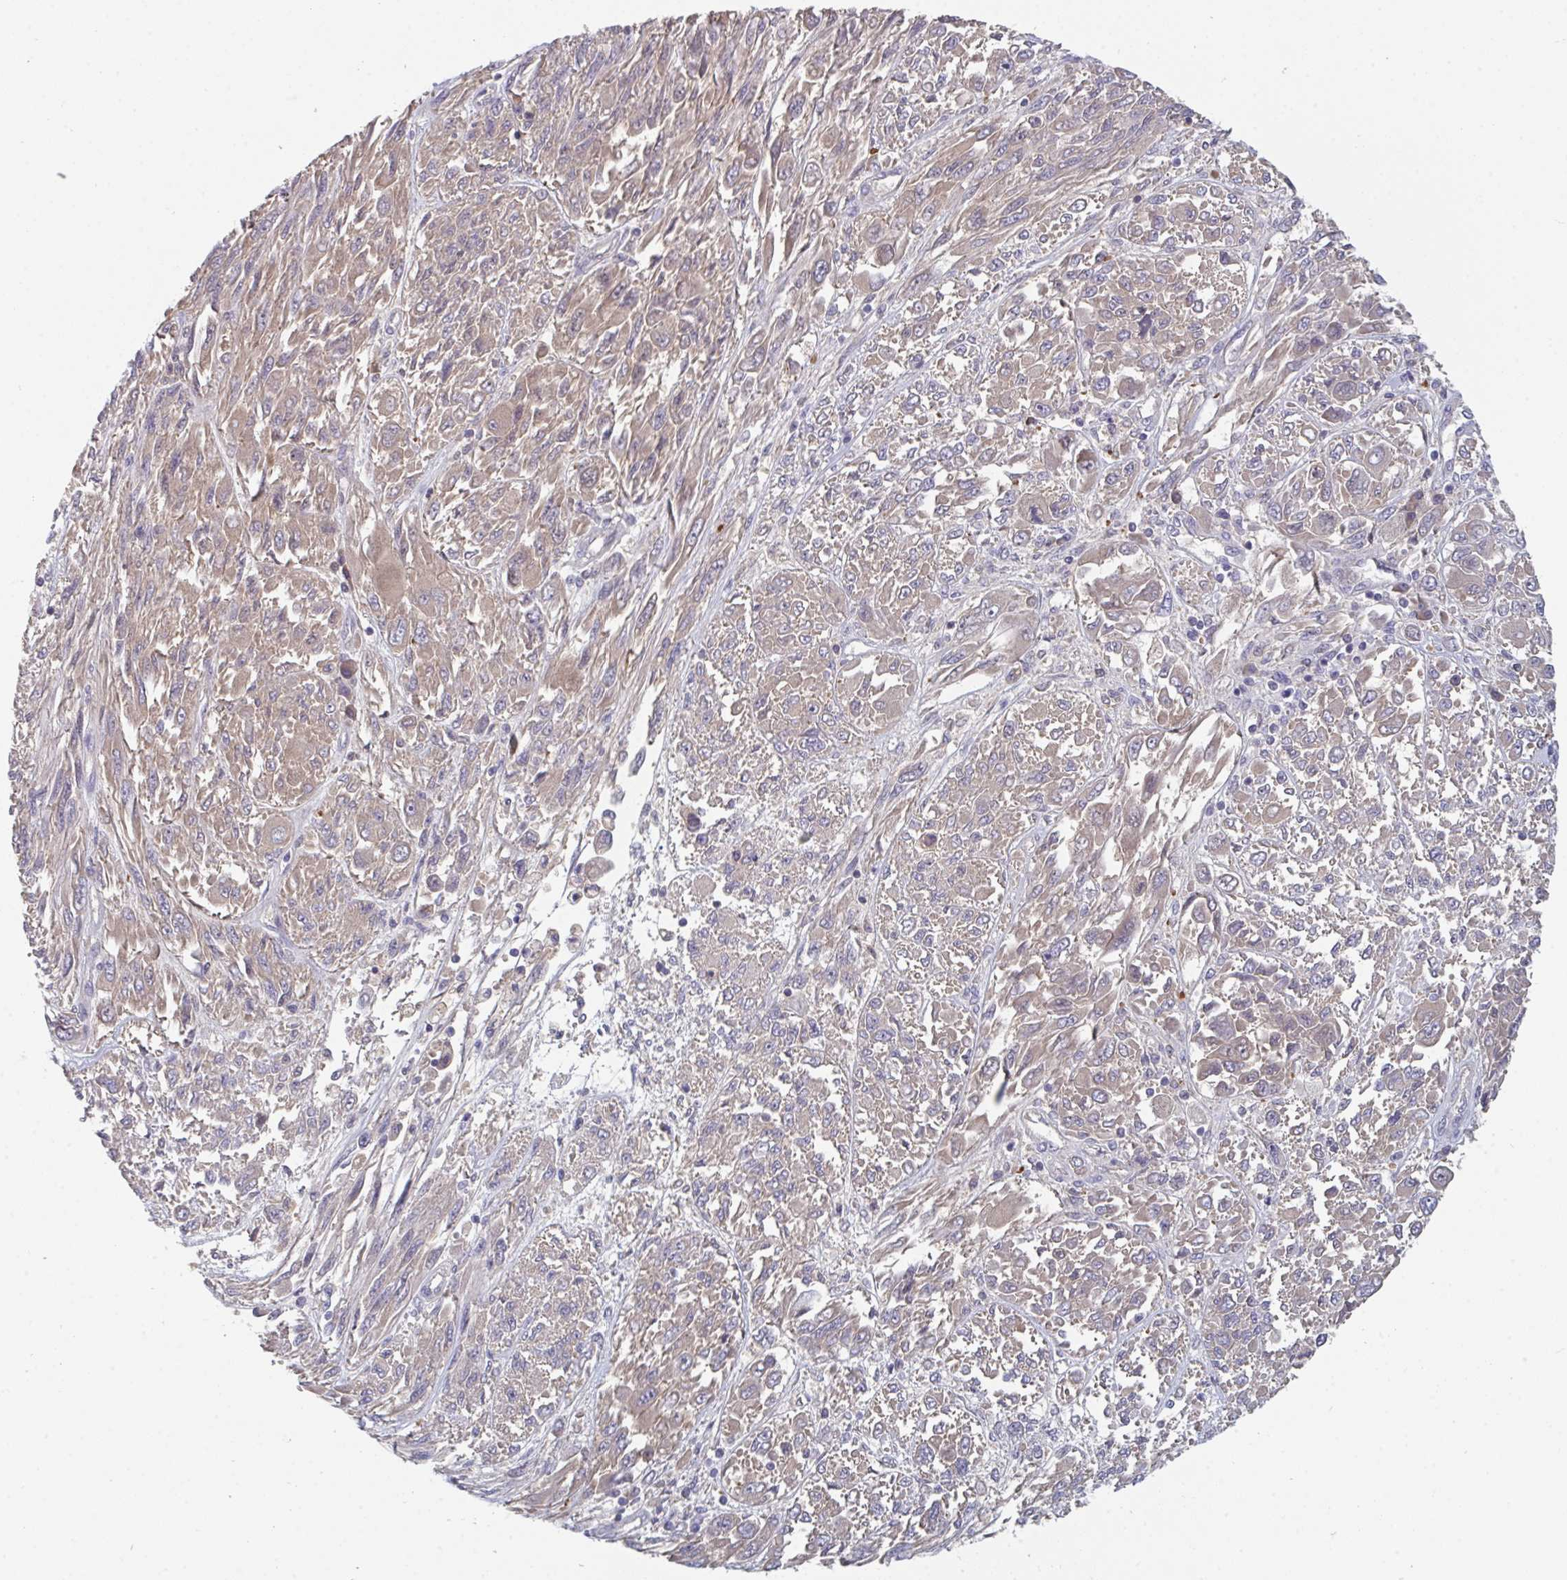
{"staining": {"intensity": "weak", "quantity": "25%-75%", "location": "cytoplasmic/membranous"}, "tissue": "melanoma", "cell_type": "Tumor cells", "image_type": "cancer", "snomed": [{"axis": "morphology", "description": "Malignant melanoma, NOS"}, {"axis": "topography", "description": "Skin"}], "caption": "This is an image of immunohistochemistry (IHC) staining of melanoma, which shows weak positivity in the cytoplasmic/membranous of tumor cells.", "gene": "HGFAC", "patient": {"sex": "female", "age": 91}}